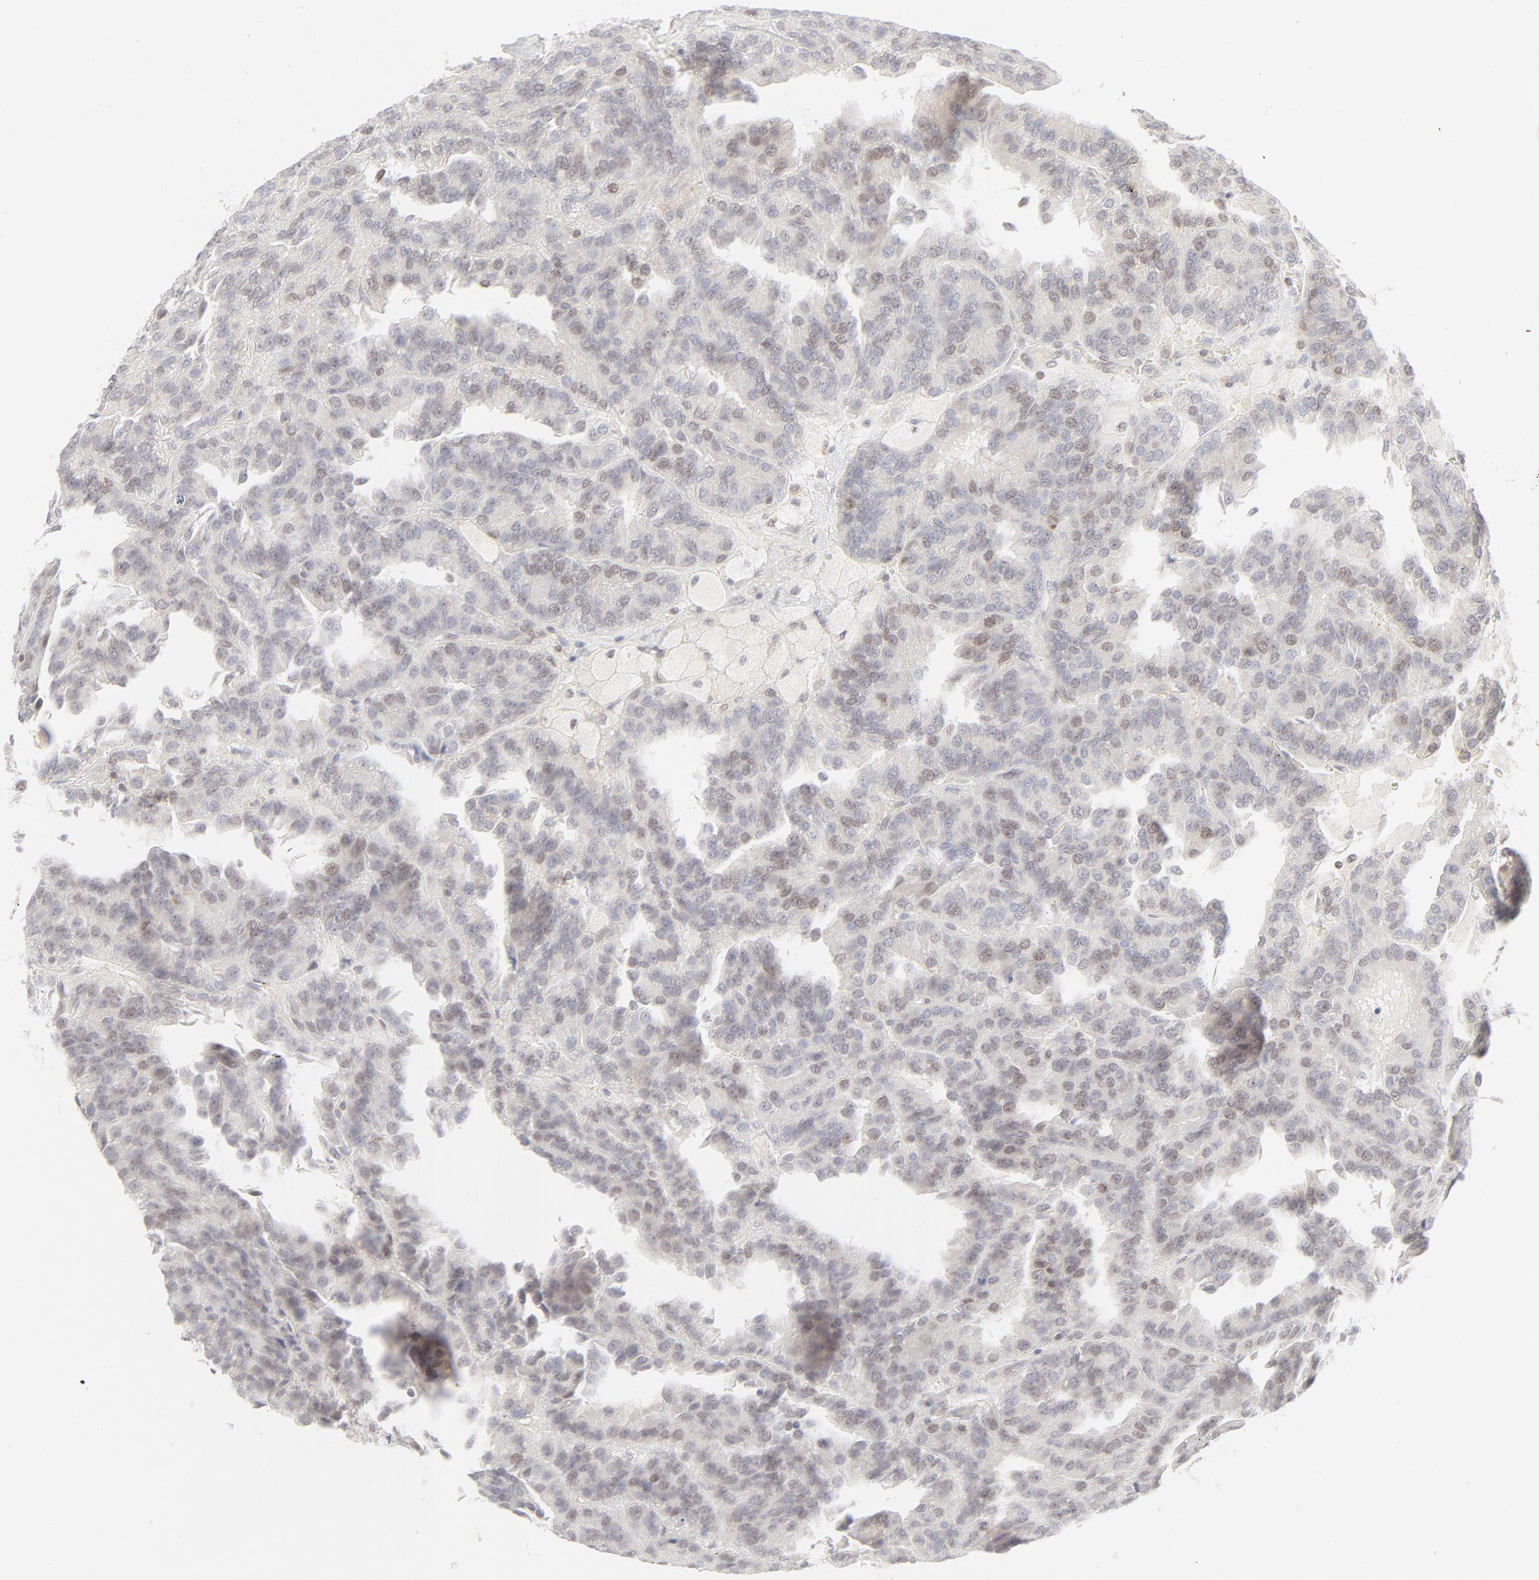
{"staining": {"intensity": "weak", "quantity": "25%-75%", "location": "nuclear"}, "tissue": "renal cancer", "cell_type": "Tumor cells", "image_type": "cancer", "snomed": [{"axis": "morphology", "description": "Adenocarcinoma, NOS"}, {"axis": "topography", "description": "Kidney"}], "caption": "Immunohistochemistry (IHC) image of neoplastic tissue: renal cancer stained using immunohistochemistry (IHC) shows low levels of weak protein expression localized specifically in the nuclear of tumor cells, appearing as a nuclear brown color.", "gene": "PRKCB", "patient": {"sex": "male", "age": 46}}